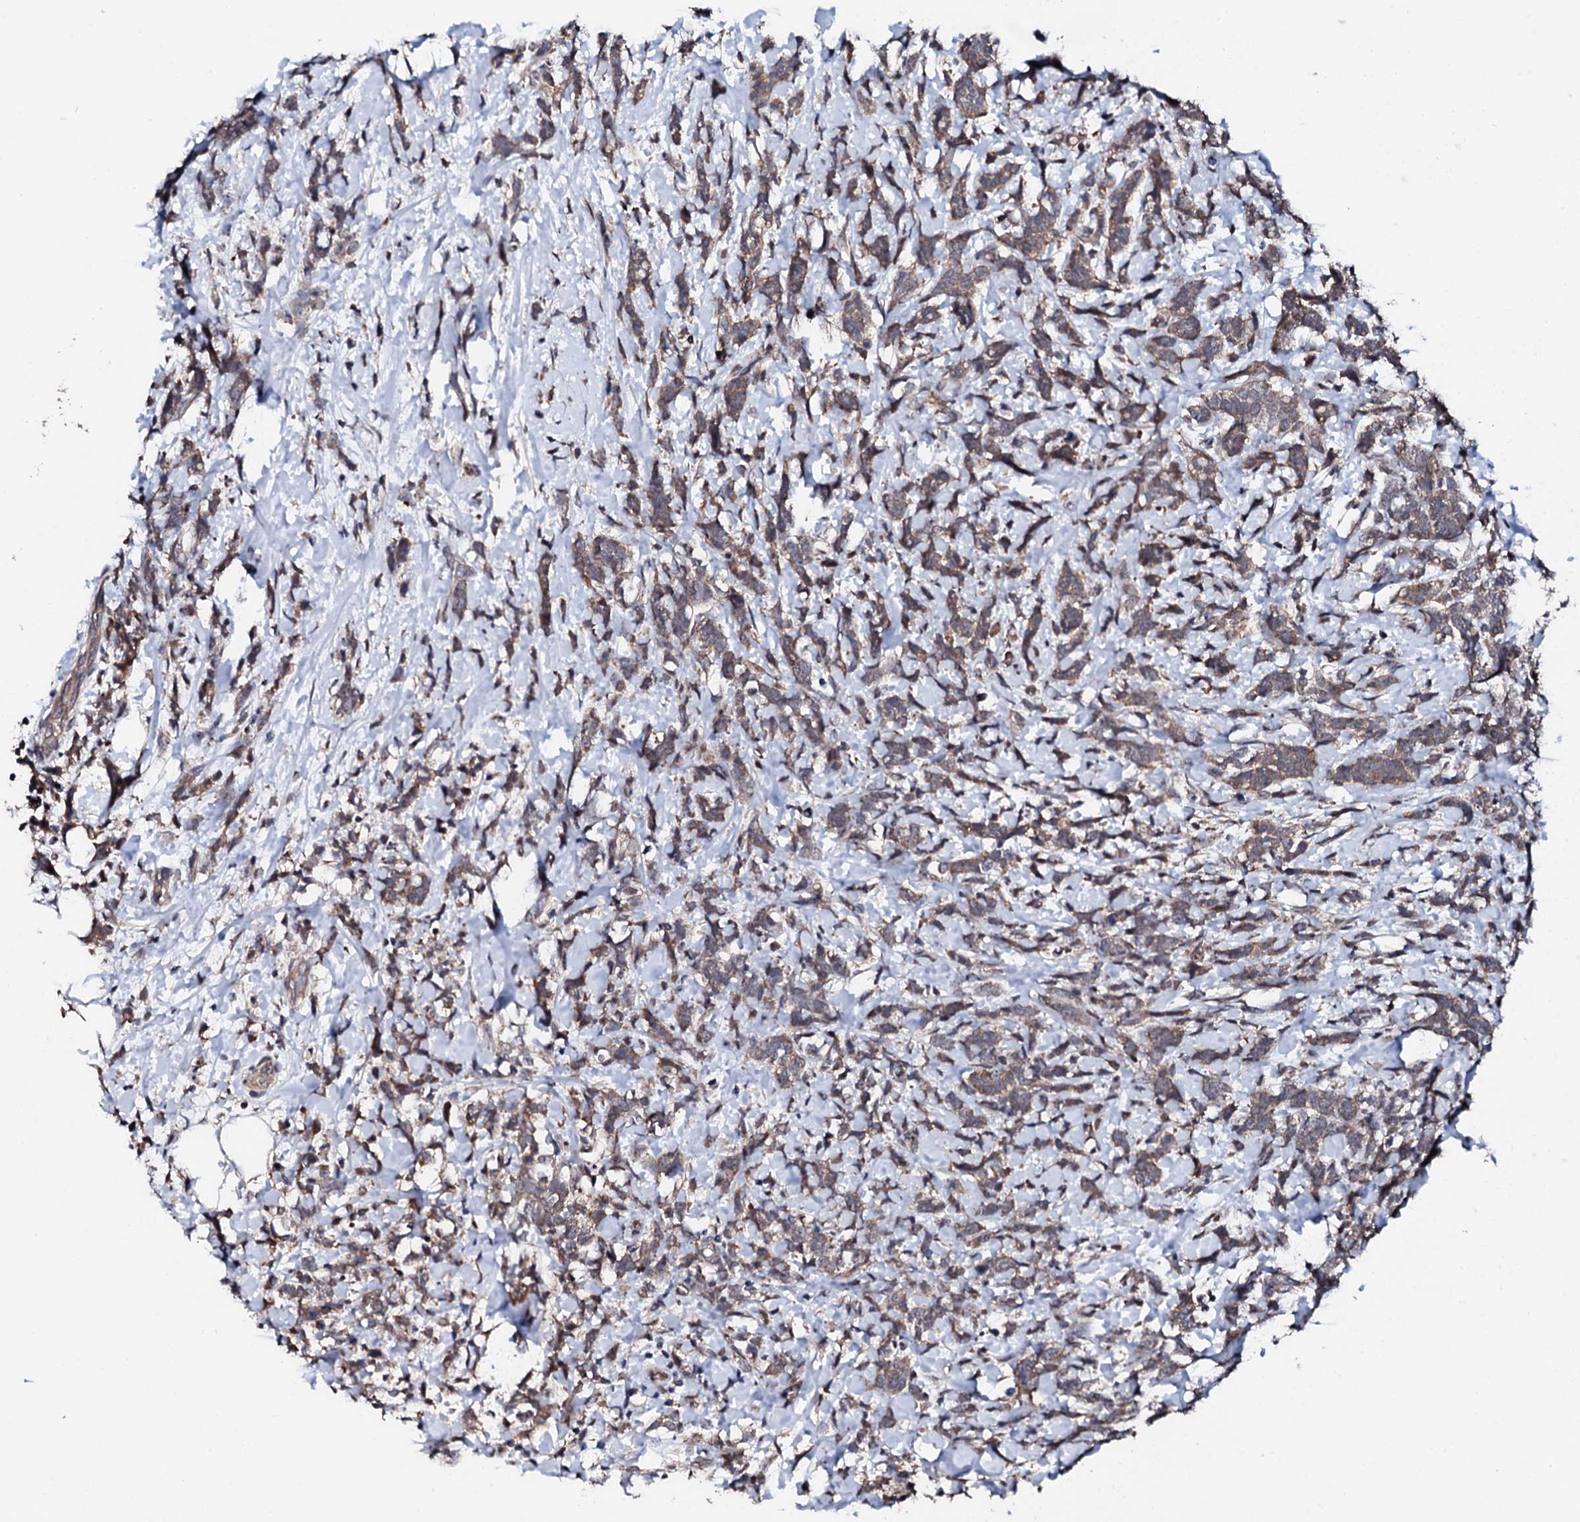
{"staining": {"intensity": "moderate", "quantity": ">75%", "location": "cytoplasmic/membranous"}, "tissue": "breast cancer", "cell_type": "Tumor cells", "image_type": "cancer", "snomed": [{"axis": "morphology", "description": "Lobular carcinoma"}, {"axis": "topography", "description": "Breast"}], "caption": "DAB (3,3'-diaminobenzidine) immunohistochemical staining of breast lobular carcinoma reveals moderate cytoplasmic/membranous protein staining in approximately >75% of tumor cells.", "gene": "EDC3", "patient": {"sex": "female", "age": 58}}